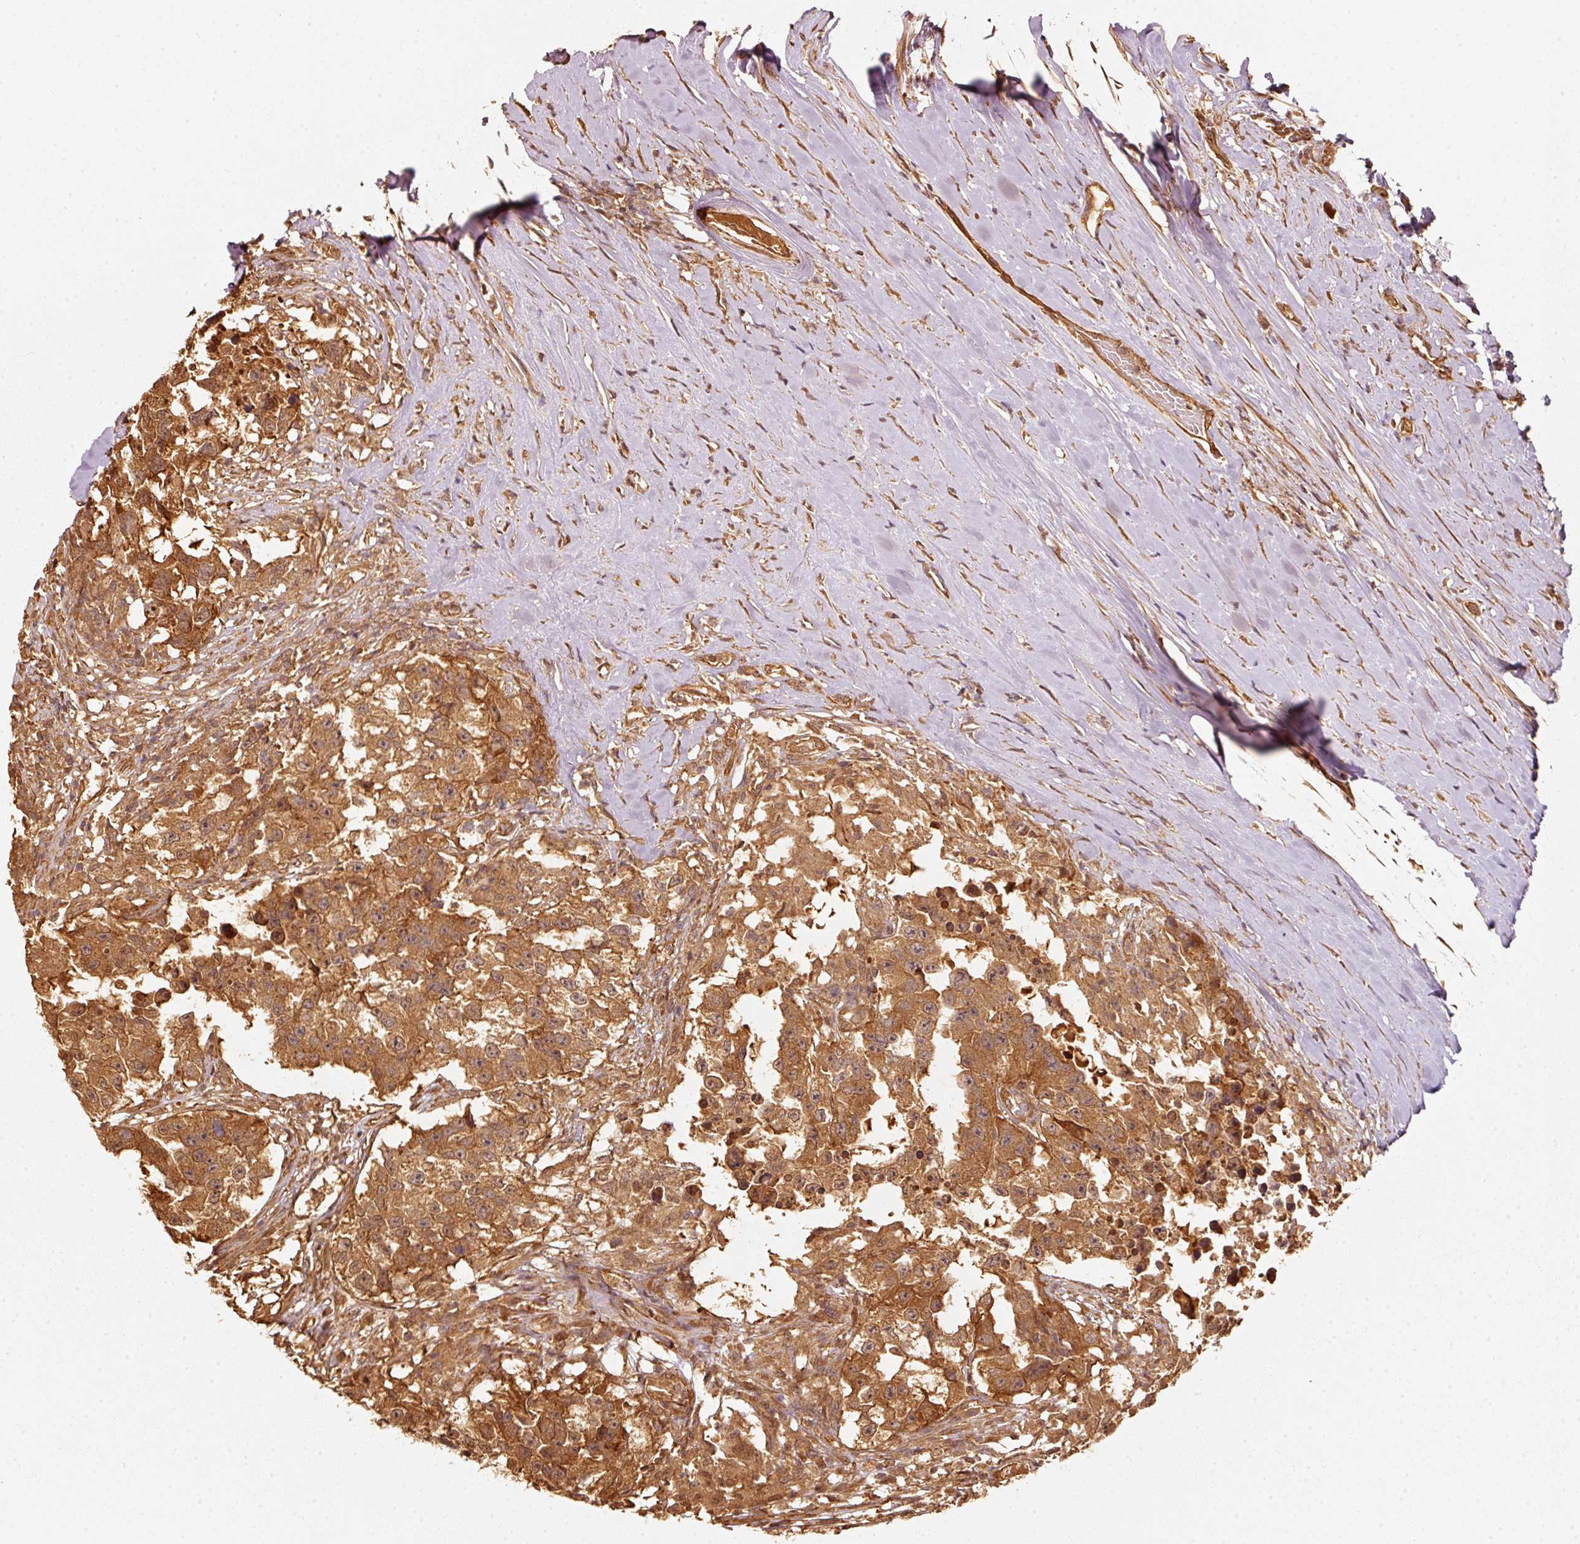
{"staining": {"intensity": "strong", "quantity": ">75%", "location": "cytoplasmic/membranous"}, "tissue": "testis cancer", "cell_type": "Tumor cells", "image_type": "cancer", "snomed": [{"axis": "morphology", "description": "Carcinoma, Embryonal, NOS"}, {"axis": "topography", "description": "Testis"}], "caption": "Embryonal carcinoma (testis) was stained to show a protein in brown. There is high levels of strong cytoplasmic/membranous staining in about >75% of tumor cells. Using DAB (brown) and hematoxylin (blue) stains, captured at high magnification using brightfield microscopy.", "gene": "STAU1", "patient": {"sex": "male", "age": 83}}